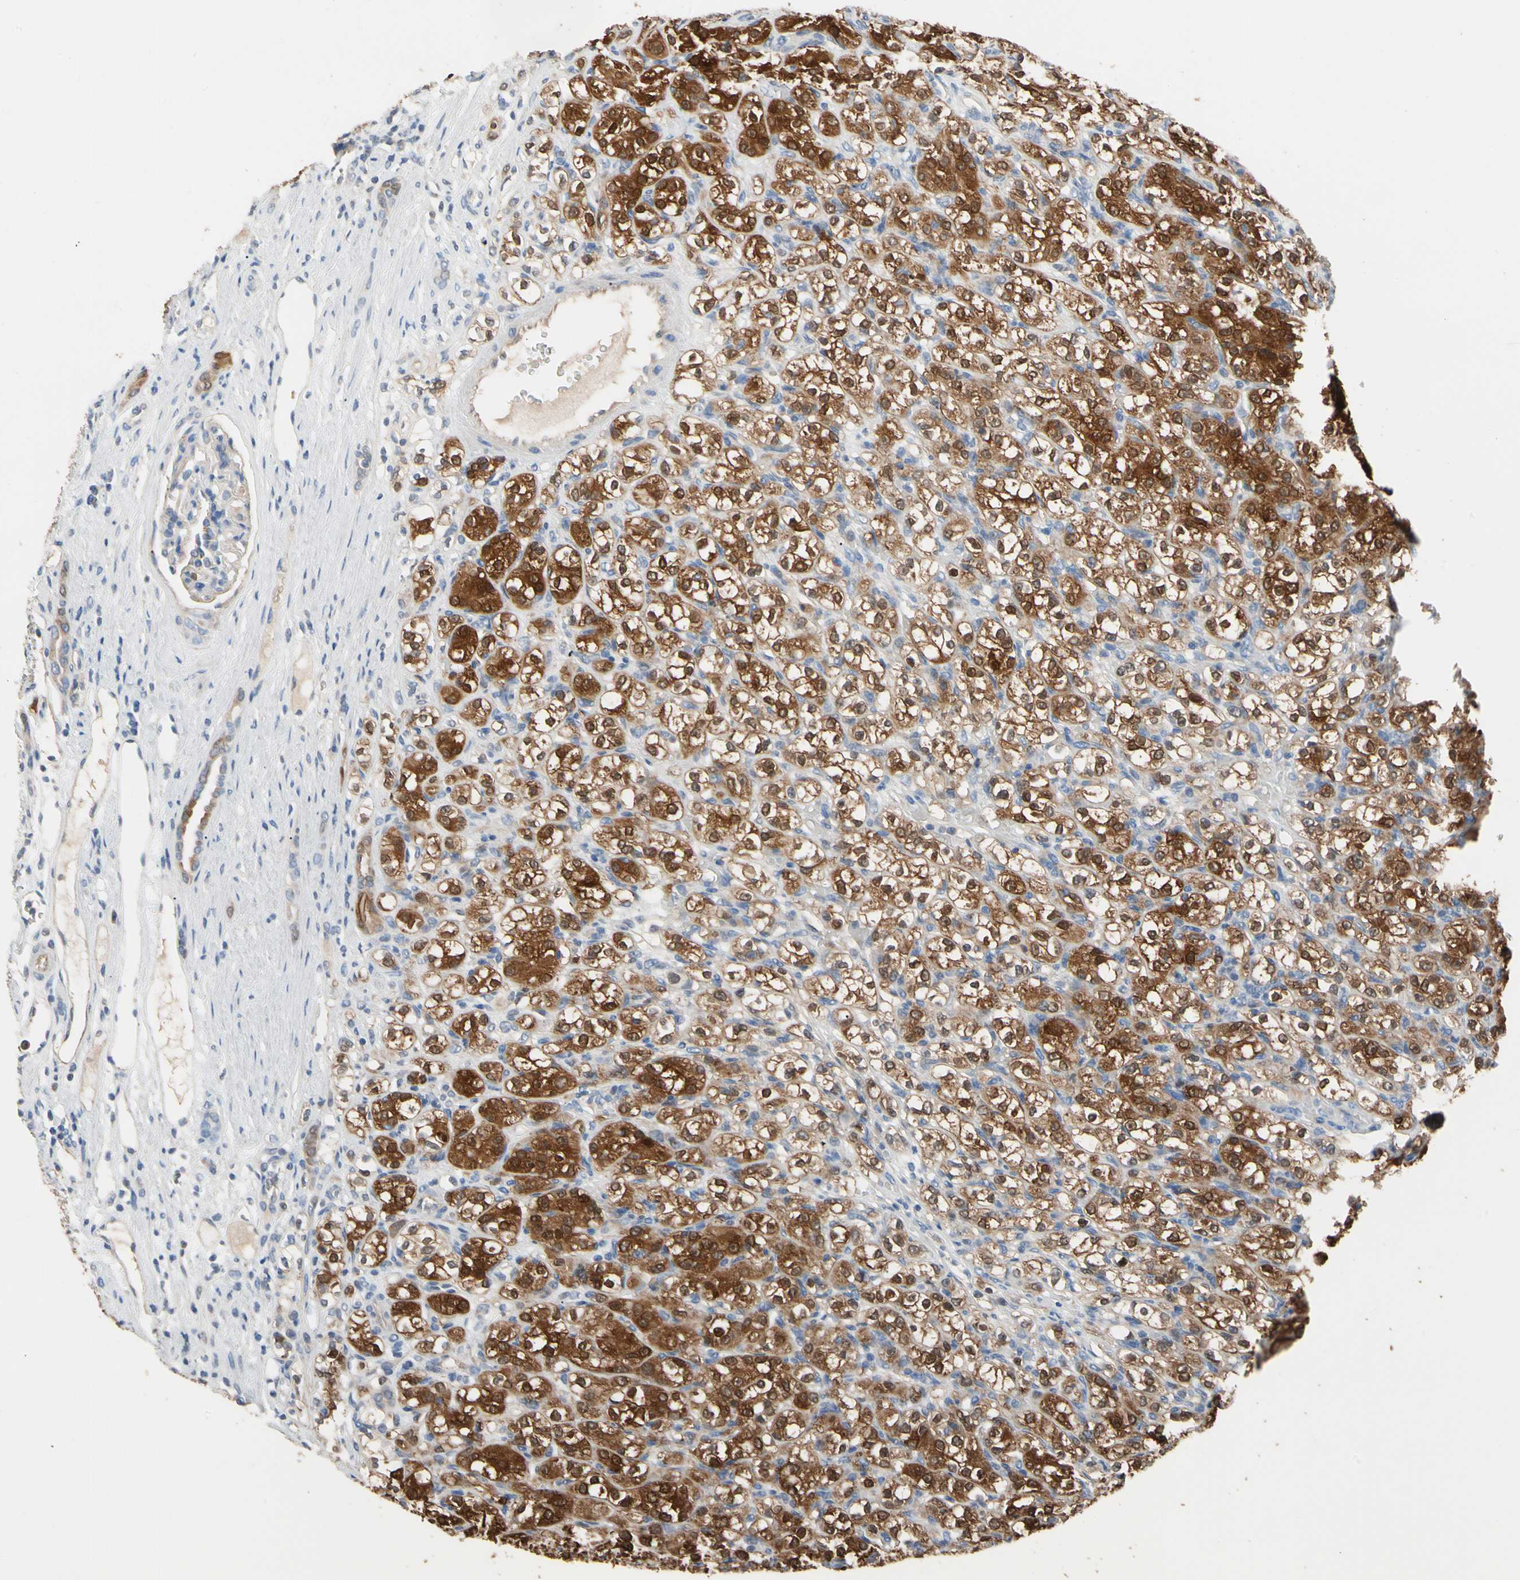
{"staining": {"intensity": "strong", "quantity": ">75%", "location": "cytoplasmic/membranous,nuclear"}, "tissue": "renal cancer", "cell_type": "Tumor cells", "image_type": "cancer", "snomed": [{"axis": "morphology", "description": "Normal tissue, NOS"}, {"axis": "morphology", "description": "Adenocarcinoma, NOS"}, {"axis": "topography", "description": "Kidney"}], "caption": "DAB immunohistochemical staining of human adenocarcinoma (renal) exhibits strong cytoplasmic/membranous and nuclear protein expression in about >75% of tumor cells.", "gene": "BBOX1", "patient": {"sex": "male", "age": 61}}